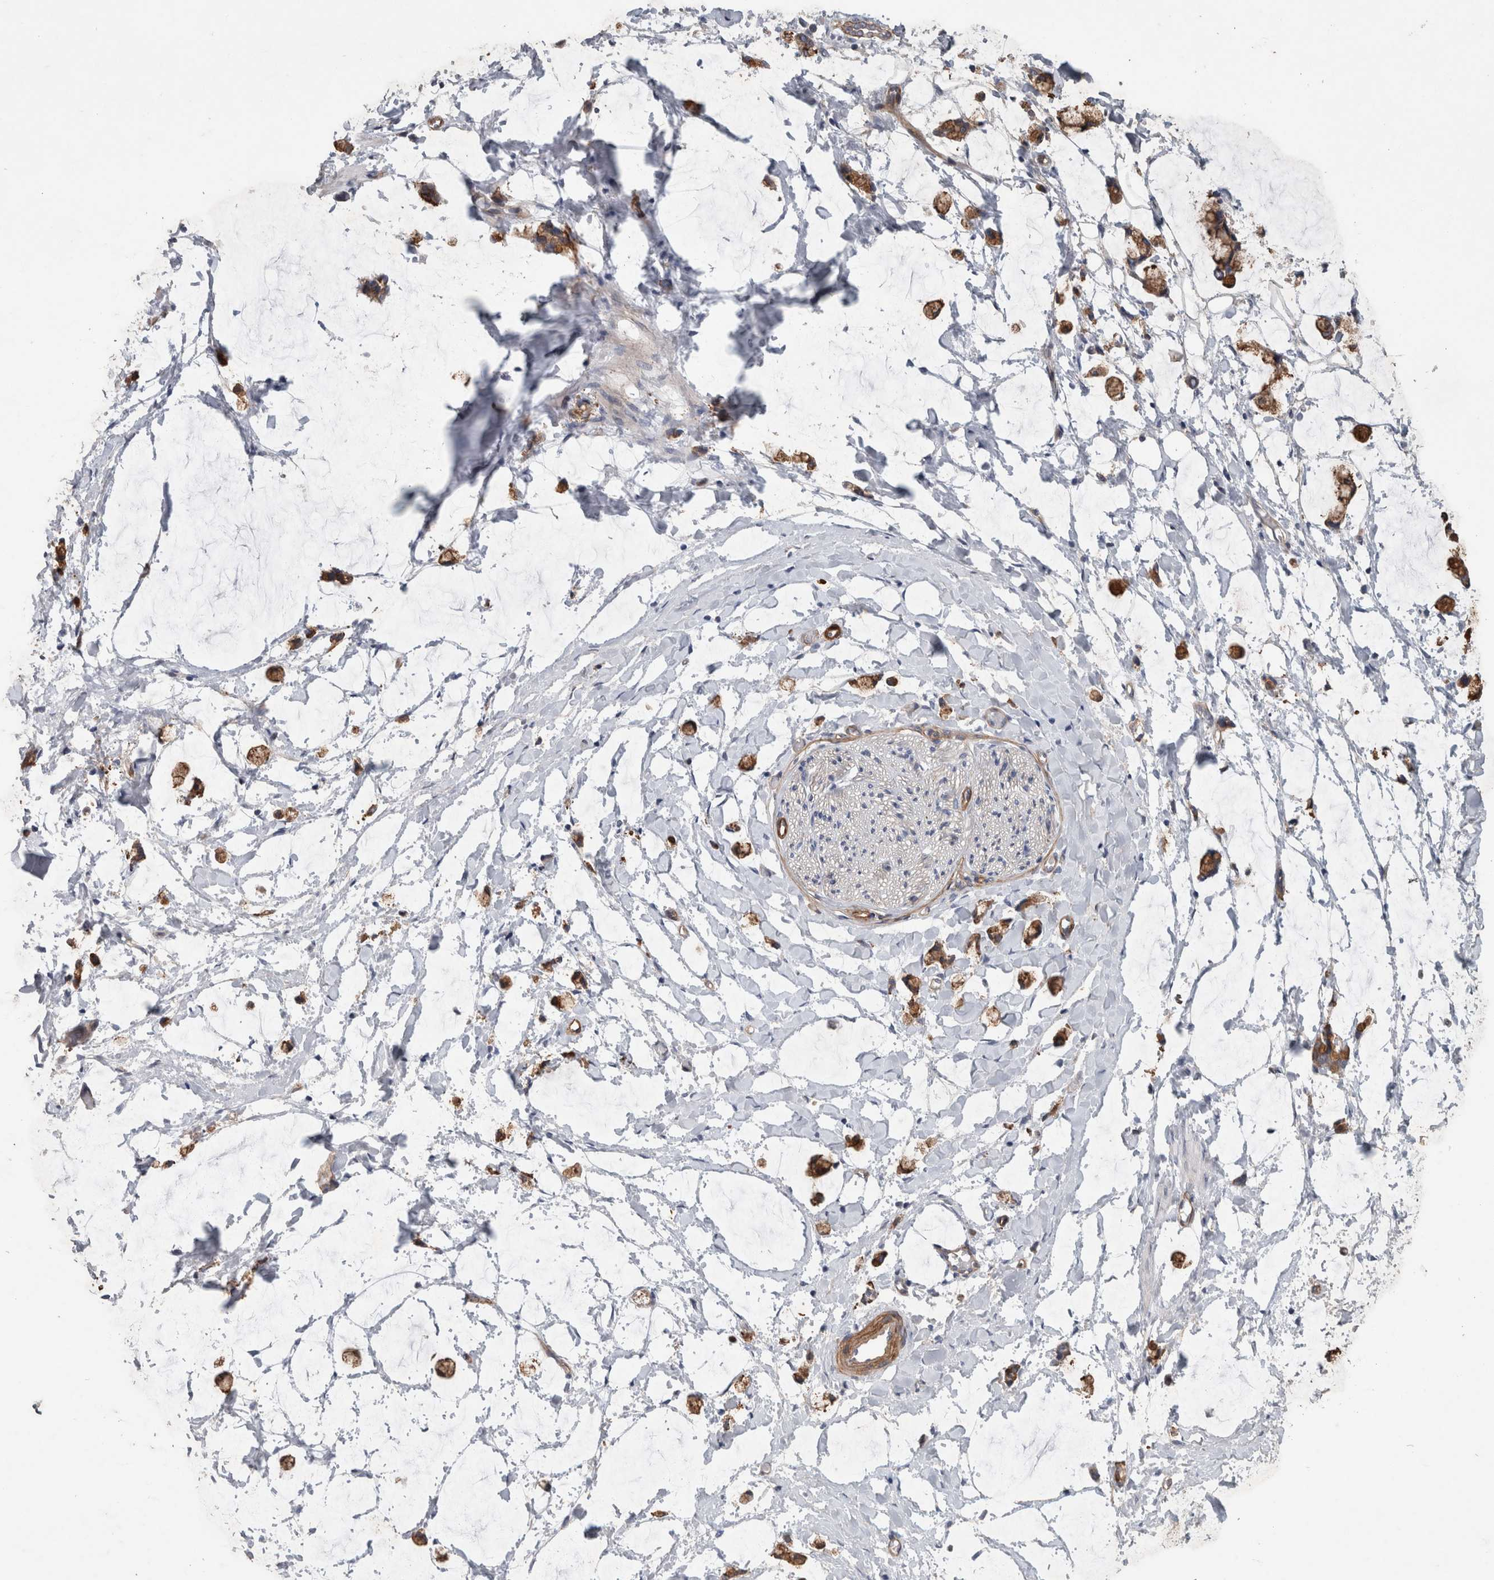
{"staining": {"intensity": "negative", "quantity": "none", "location": "none"}, "tissue": "adipose tissue", "cell_type": "Adipocytes", "image_type": "normal", "snomed": [{"axis": "morphology", "description": "Normal tissue, NOS"}, {"axis": "morphology", "description": "Adenocarcinoma, NOS"}, {"axis": "topography", "description": "Colon"}, {"axis": "topography", "description": "Peripheral nerve tissue"}], "caption": "The image demonstrates no significant staining in adipocytes of adipose tissue. (DAB (3,3'-diaminobenzidine) immunohistochemistry, high magnification).", "gene": "BCAM", "patient": {"sex": "male", "age": 14}}